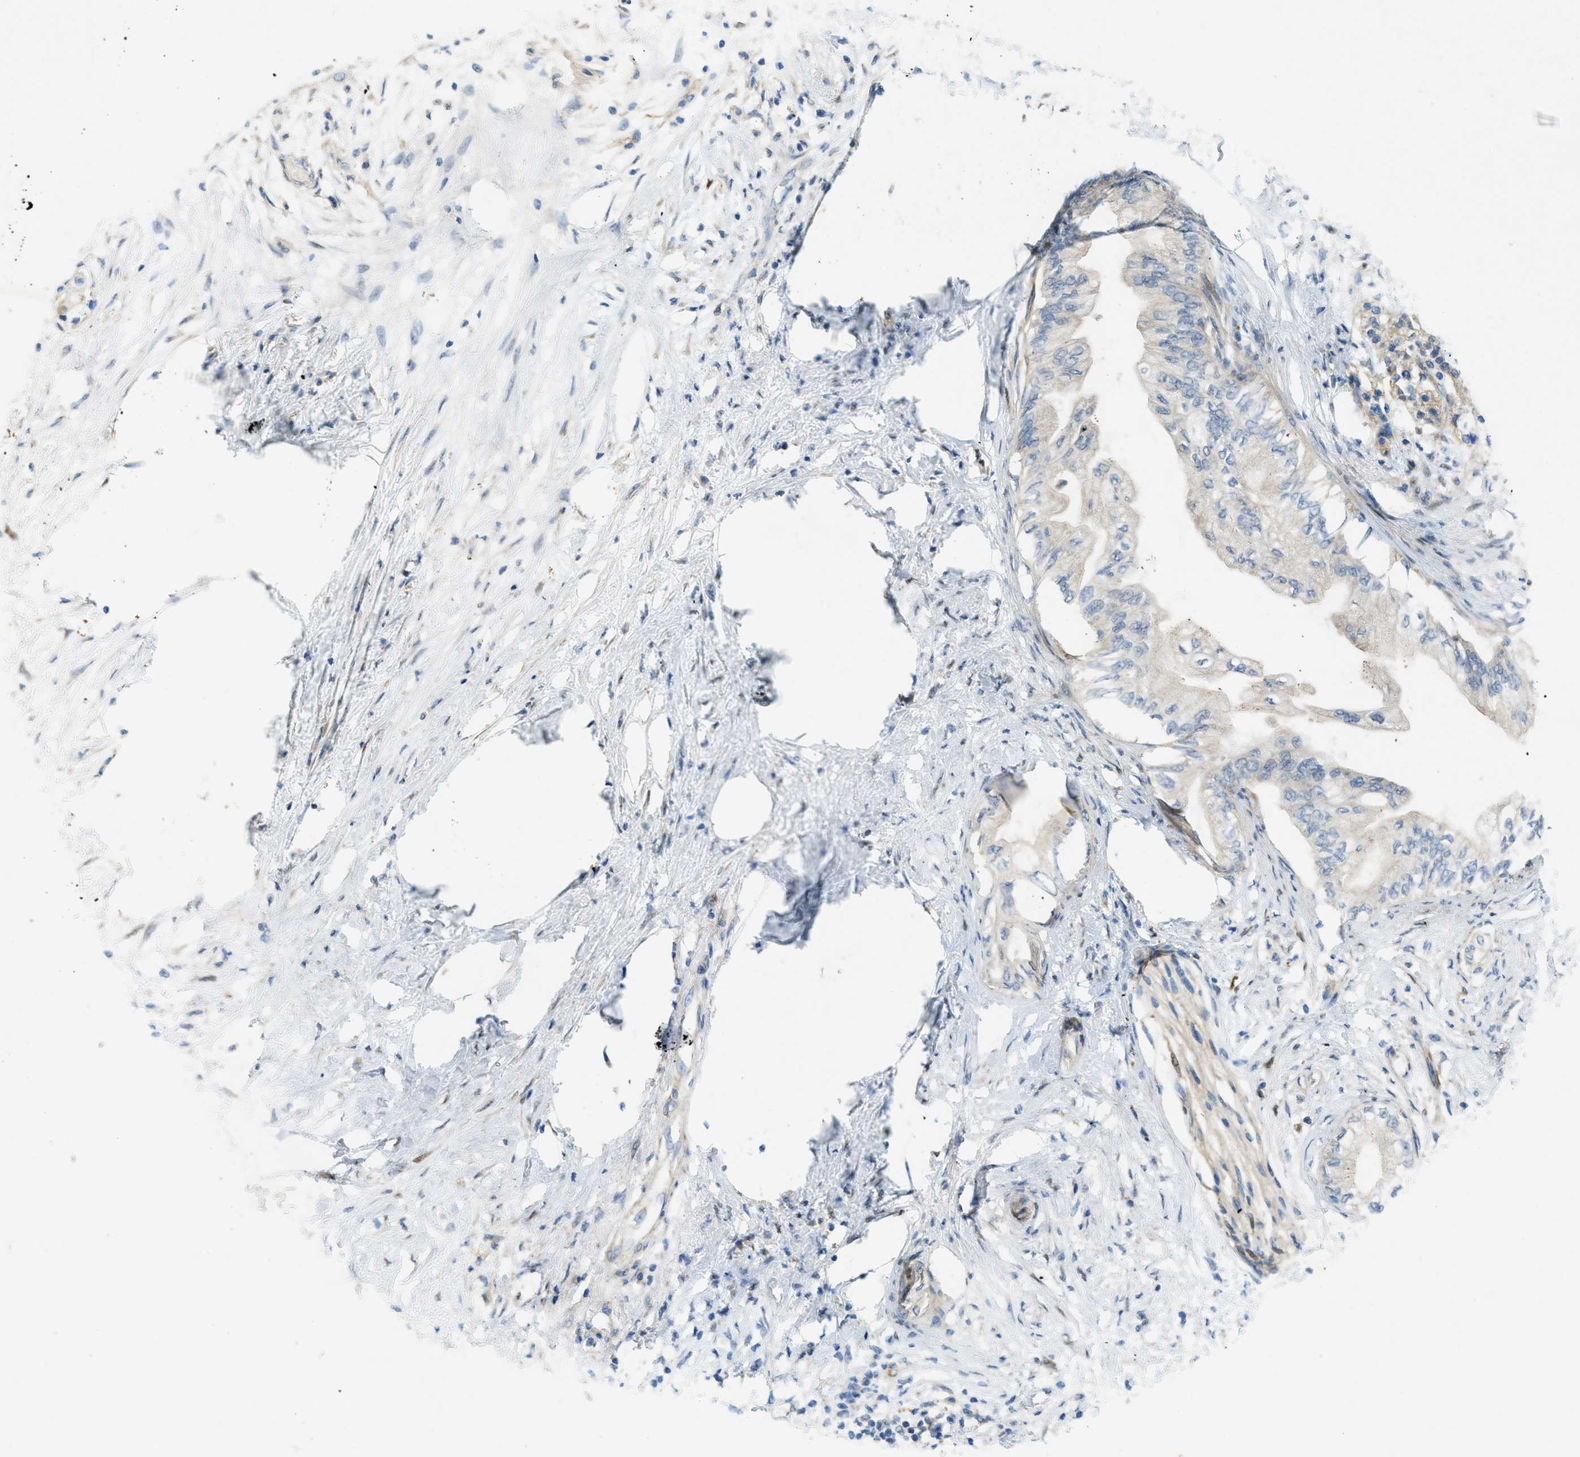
{"staining": {"intensity": "weak", "quantity": "<25%", "location": "cytoplasmic/membranous"}, "tissue": "pancreatic cancer", "cell_type": "Tumor cells", "image_type": "cancer", "snomed": [{"axis": "morphology", "description": "Normal tissue, NOS"}, {"axis": "morphology", "description": "Adenocarcinoma, NOS"}, {"axis": "topography", "description": "Pancreas"}, {"axis": "topography", "description": "Duodenum"}], "caption": "High magnification brightfield microscopy of pancreatic adenocarcinoma stained with DAB (brown) and counterstained with hematoxylin (blue): tumor cells show no significant positivity.", "gene": "CYGB", "patient": {"sex": "female", "age": 60}}